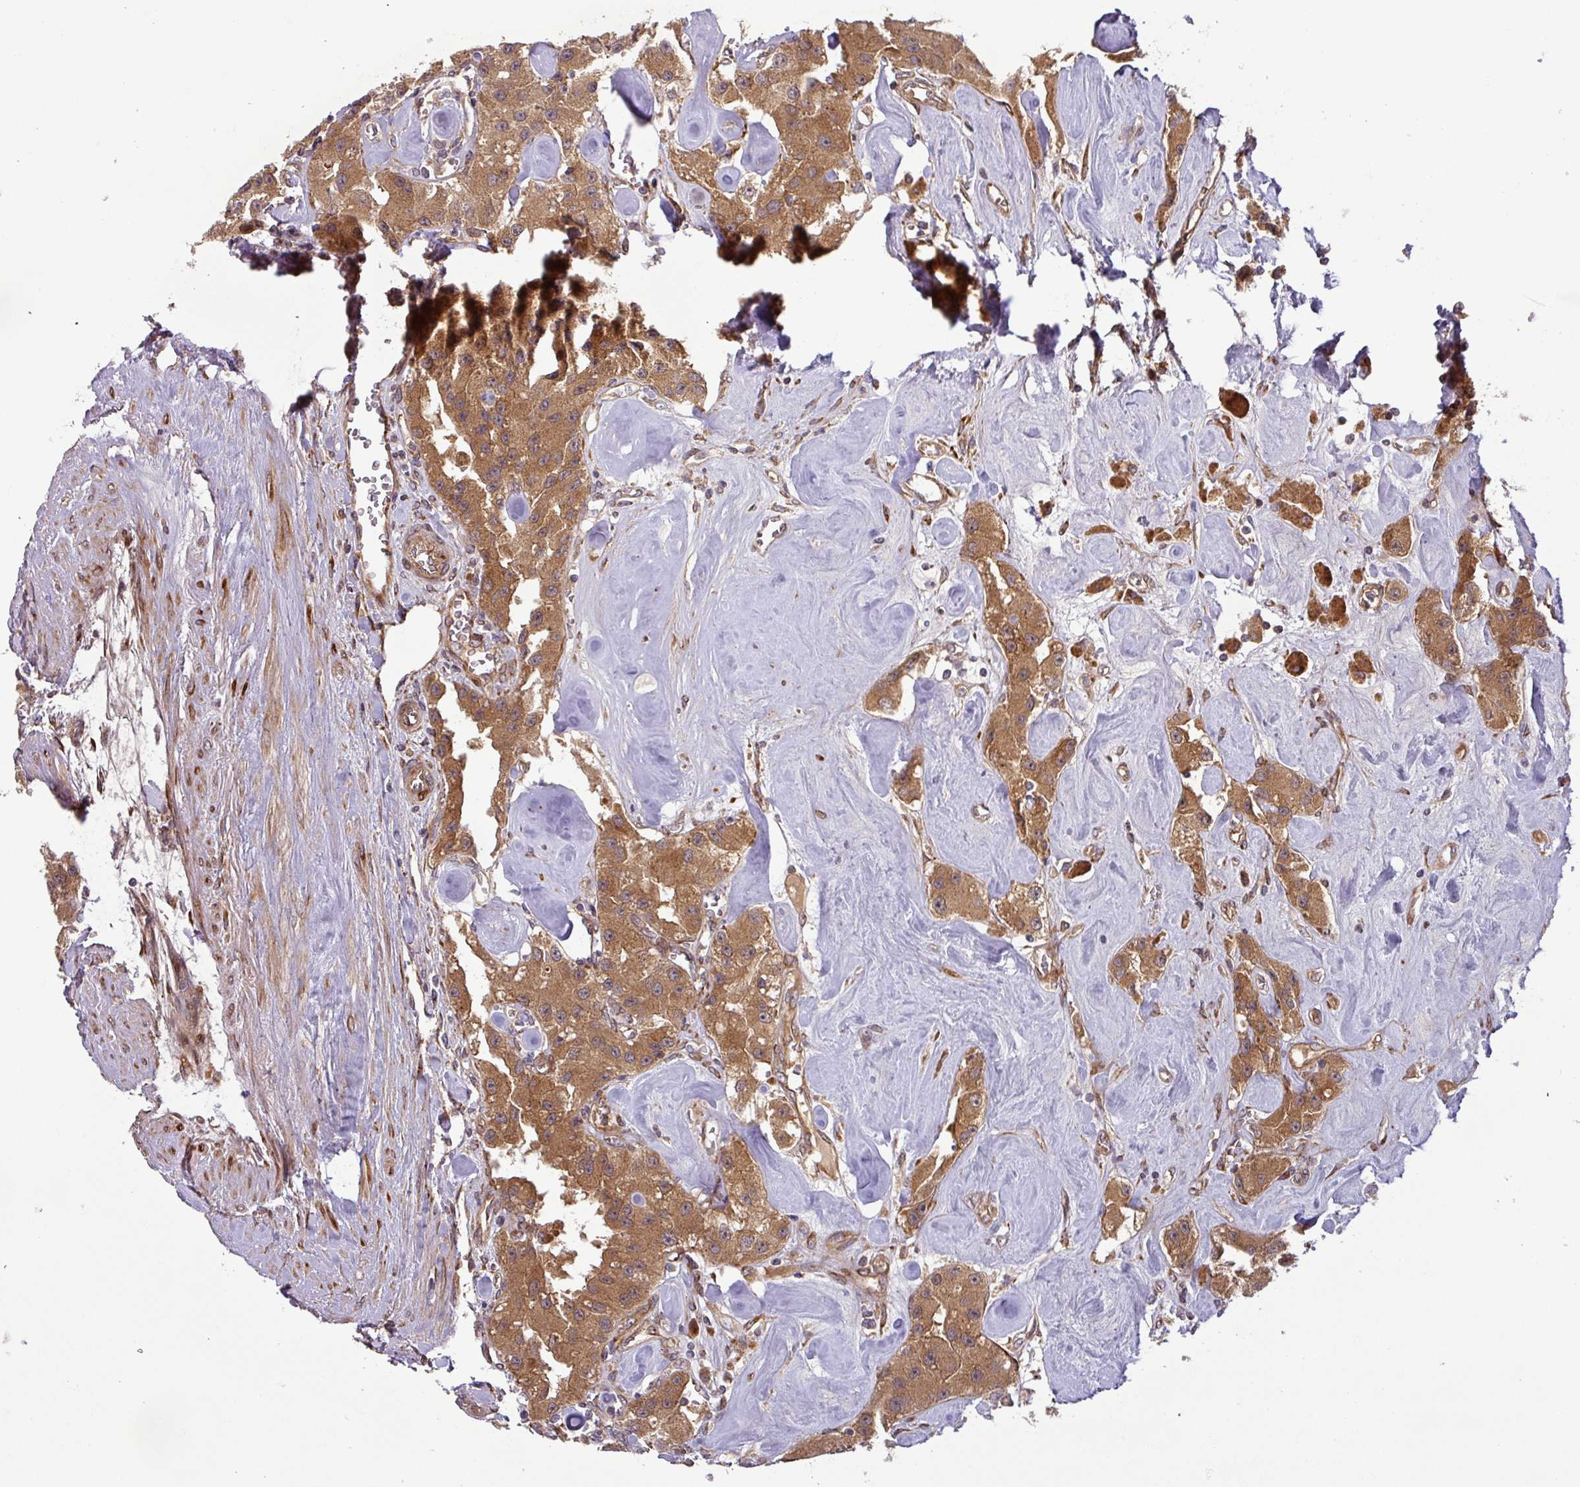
{"staining": {"intensity": "moderate", "quantity": ">75%", "location": "cytoplasmic/membranous"}, "tissue": "carcinoid", "cell_type": "Tumor cells", "image_type": "cancer", "snomed": [{"axis": "morphology", "description": "Carcinoid, malignant, NOS"}, {"axis": "topography", "description": "Pancreas"}], "caption": "IHC photomicrograph of neoplastic tissue: human carcinoid (malignant) stained using immunohistochemistry shows medium levels of moderate protein expression localized specifically in the cytoplasmic/membranous of tumor cells, appearing as a cytoplasmic/membranous brown color.", "gene": "ART1", "patient": {"sex": "male", "age": 41}}